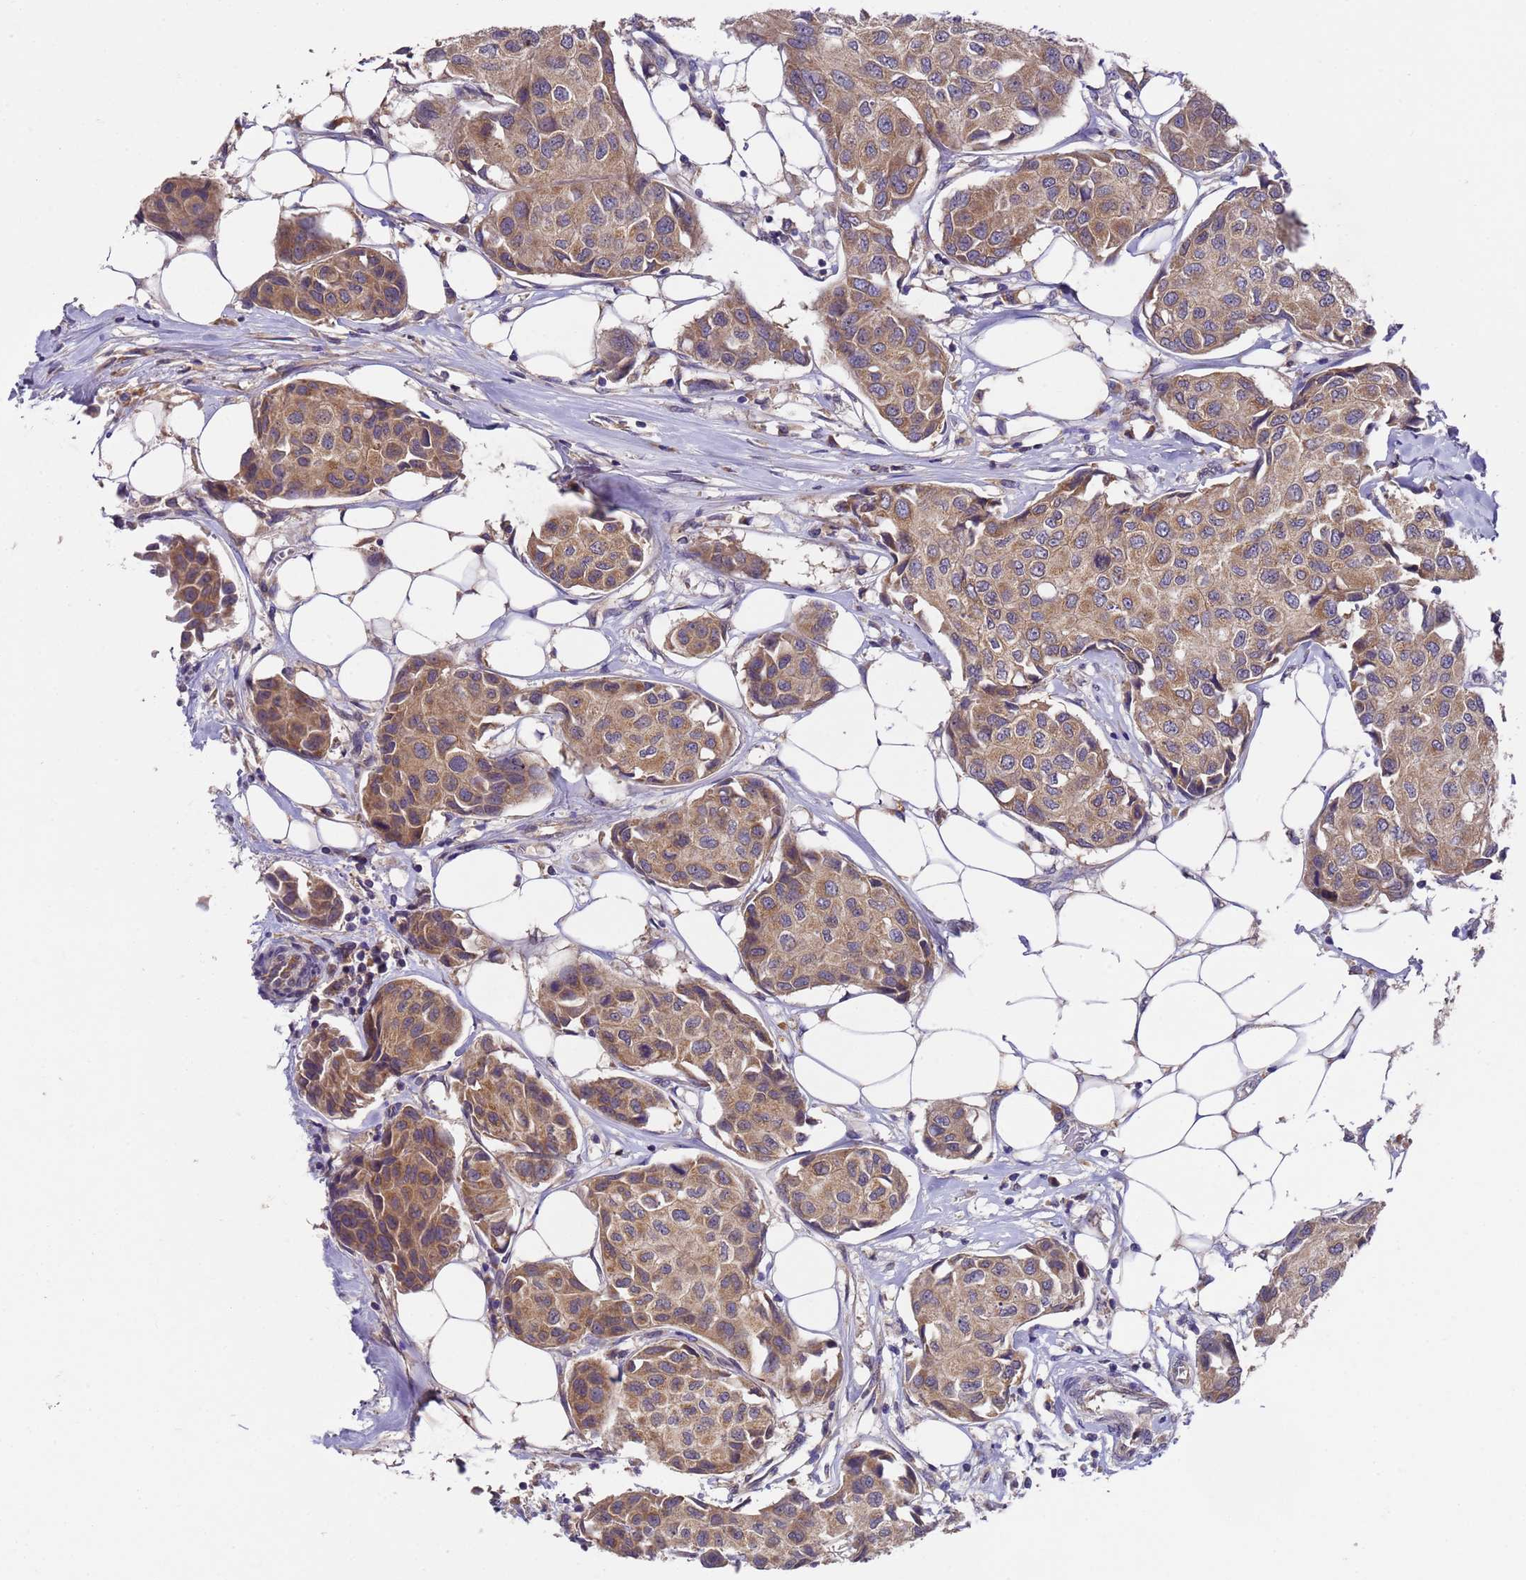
{"staining": {"intensity": "moderate", "quantity": ">75%", "location": "cytoplasmic/membranous"}, "tissue": "breast cancer", "cell_type": "Tumor cells", "image_type": "cancer", "snomed": [{"axis": "morphology", "description": "Duct carcinoma"}, {"axis": "topography", "description": "Breast"}], "caption": "Brown immunohistochemical staining in breast cancer shows moderate cytoplasmic/membranous expression in about >75% of tumor cells.", "gene": "DCAF12L2", "patient": {"sex": "female", "age": 80}}